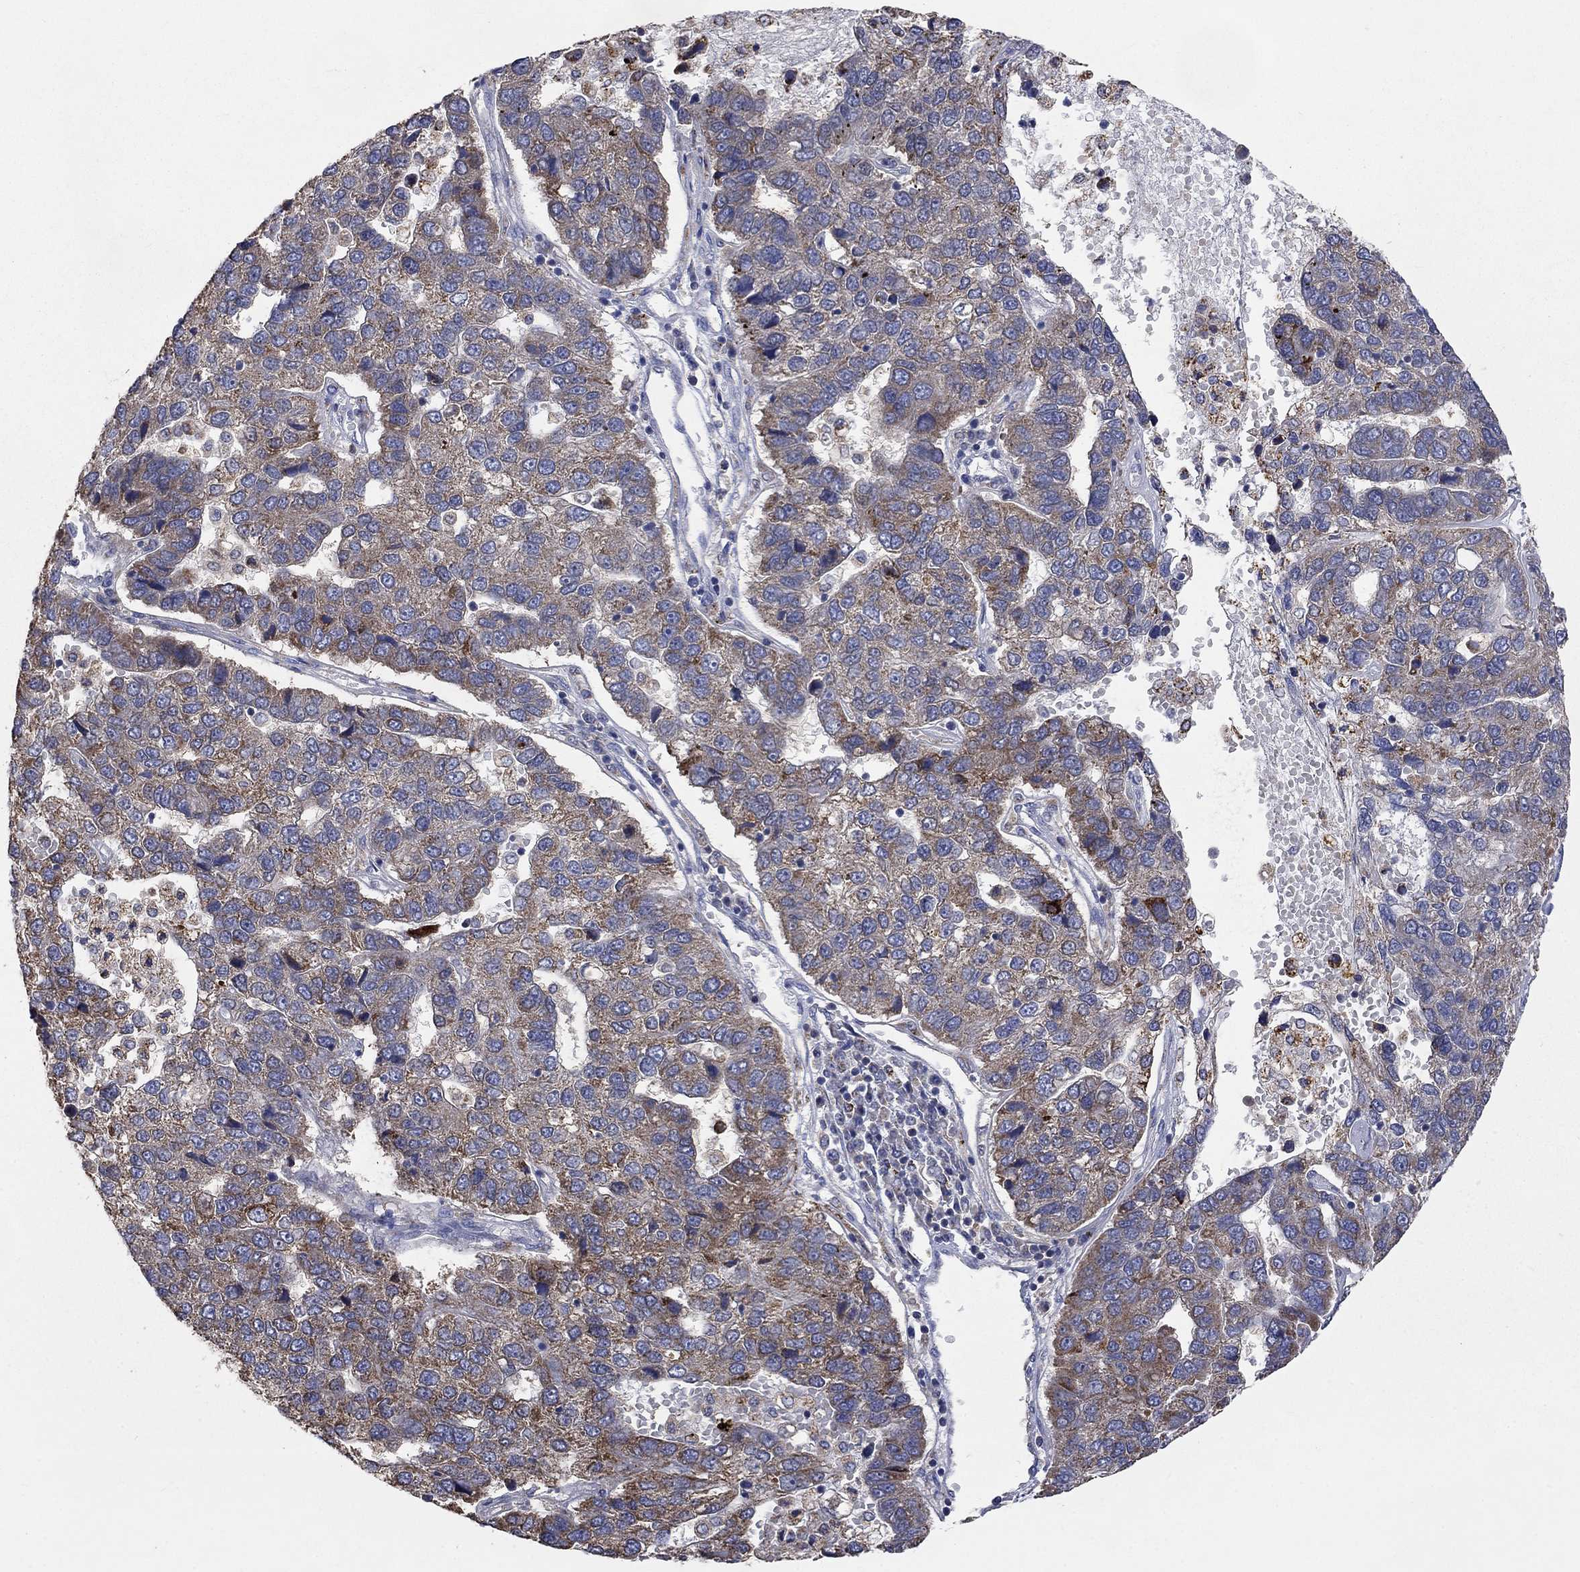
{"staining": {"intensity": "moderate", "quantity": ">75%", "location": "cytoplasmic/membranous"}, "tissue": "pancreatic cancer", "cell_type": "Tumor cells", "image_type": "cancer", "snomed": [{"axis": "morphology", "description": "Adenocarcinoma, NOS"}, {"axis": "topography", "description": "Pancreas"}], "caption": "Immunohistochemical staining of adenocarcinoma (pancreatic) reveals moderate cytoplasmic/membranous protein expression in approximately >75% of tumor cells.", "gene": "UGT8", "patient": {"sex": "female", "age": 61}}